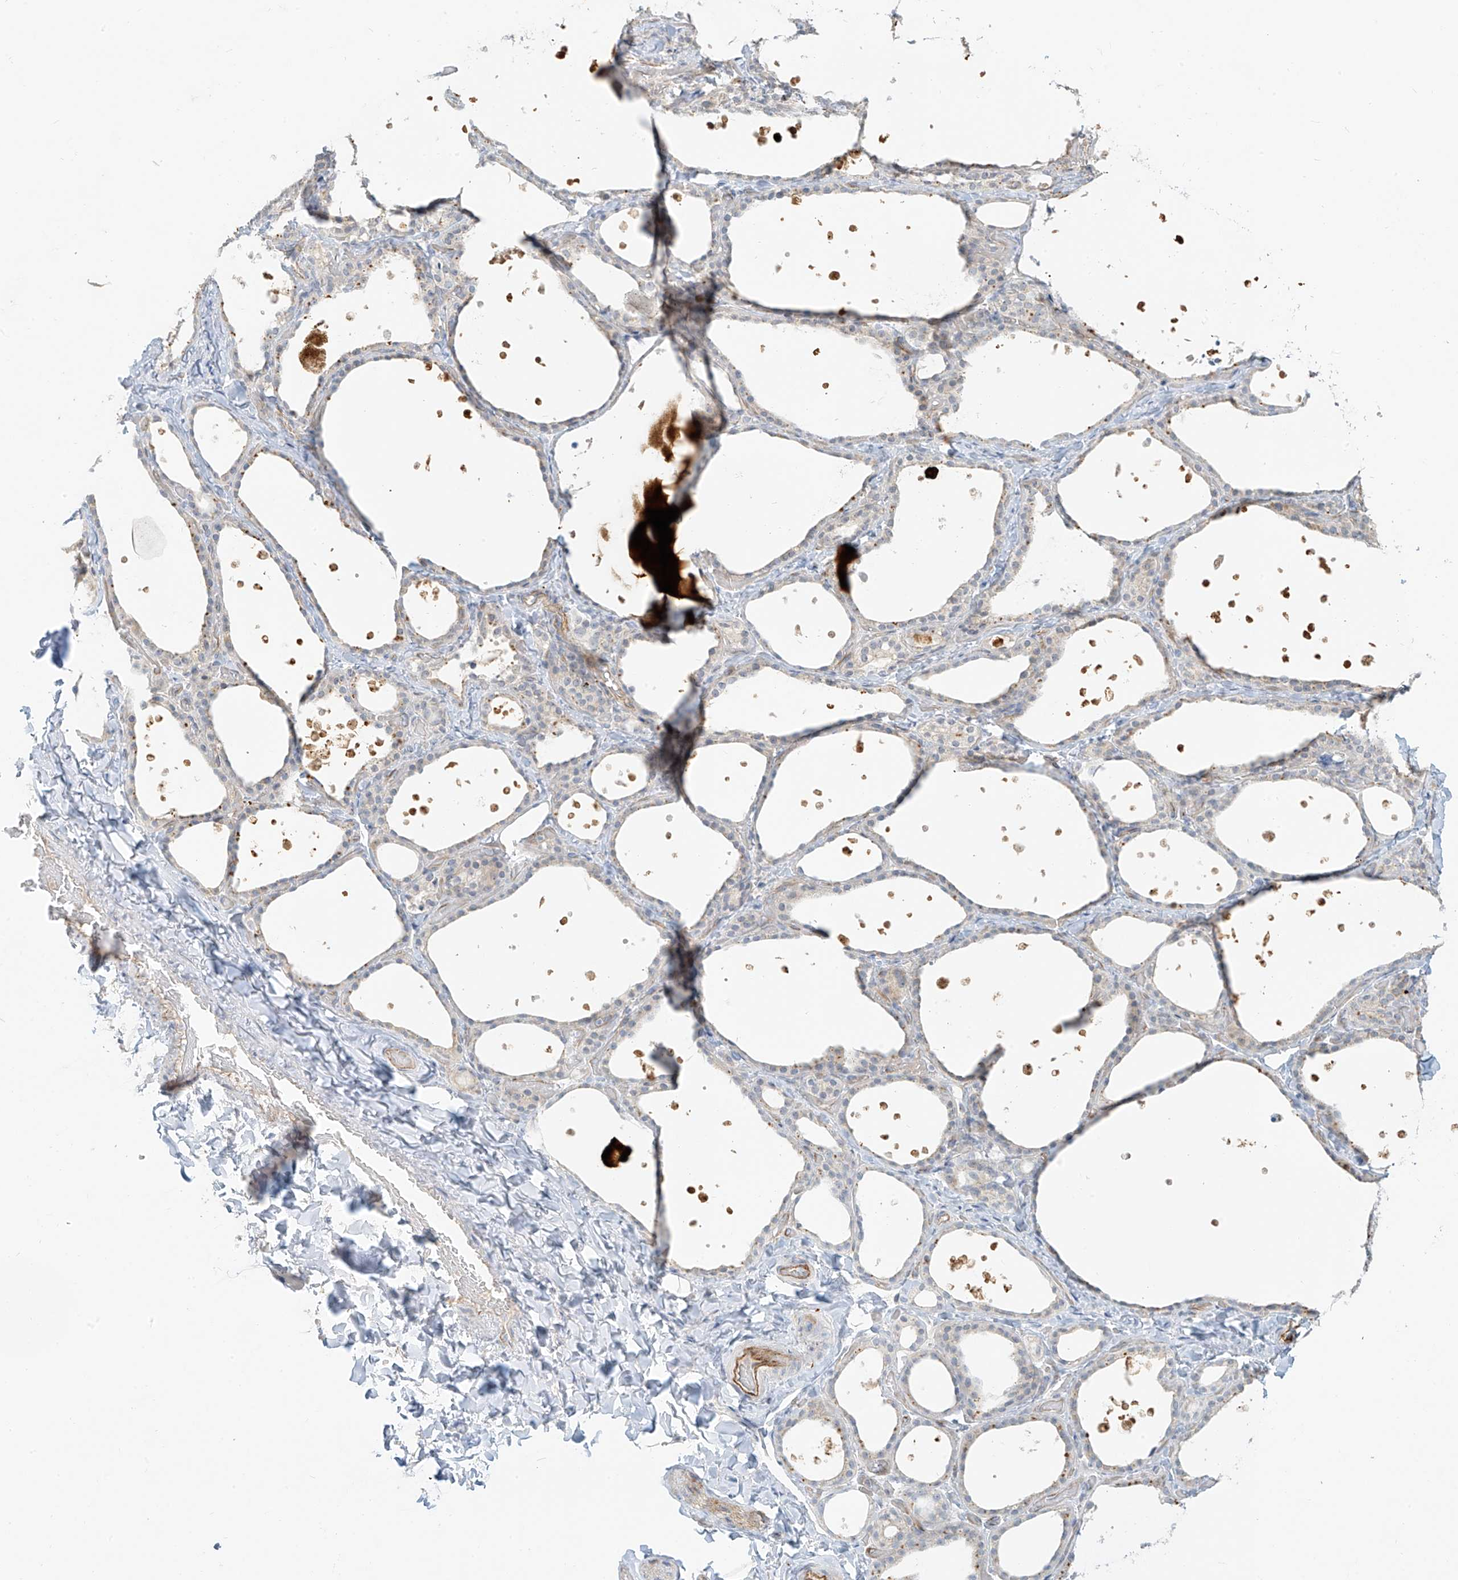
{"staining": {"intensity": "negative", "quantity": "none", "location": "none"}, "tissue": "thyroid gland", "cell_type": "Glandular cells", "image_type": "normal", "snomed": [{"axis": "morphology", "description": "Normal tissue, NOS"}, {"axis": "topography", "description": "Thyroid gland"}], "caption": "Glandular cells show no significant protein positivity in unremarkable thyroid gland. (Brightfield microscopy of DAB immunohistochemistry (IHC) at high magnification).", "gene": "C2orf42", "patient": {"sex": "female", "age": 44}}